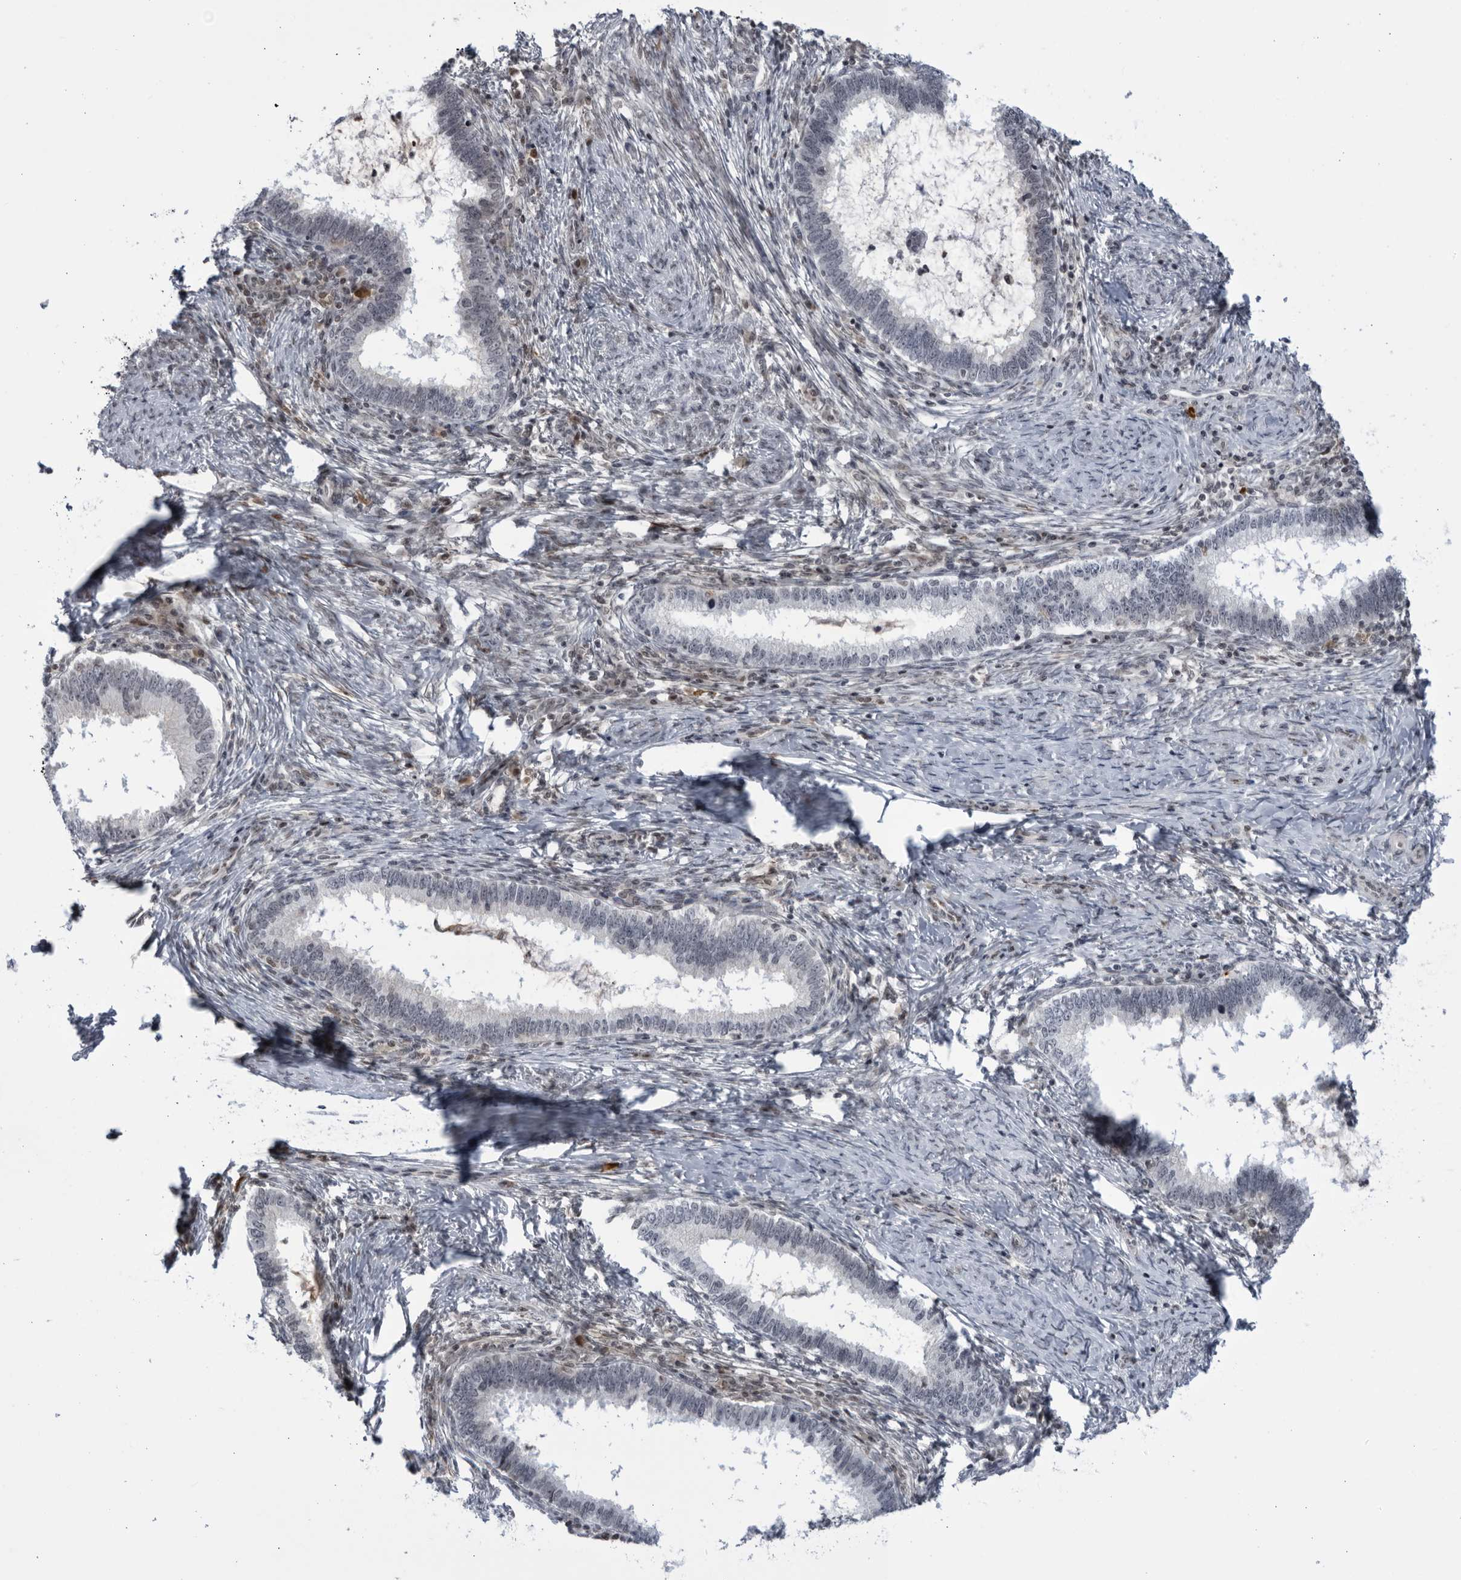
{"staining": {"intensity": "negative", "quantity": "none", "location": "none"}, "tissue": "cervical cancer", "cell_type": "Tumor cells", "image_type": "cancer", "snomed": [{"axis": "morphology", "description": "Adenocarcinoma, NOS"}, {"axis": "topography", "description": "Cervix"}], "caption": "The image exhibits no staining of tumor cells in adenocarcinoma (cervical).", "gene": "DTL", "patient": {"sex": "female", "age": 36}}